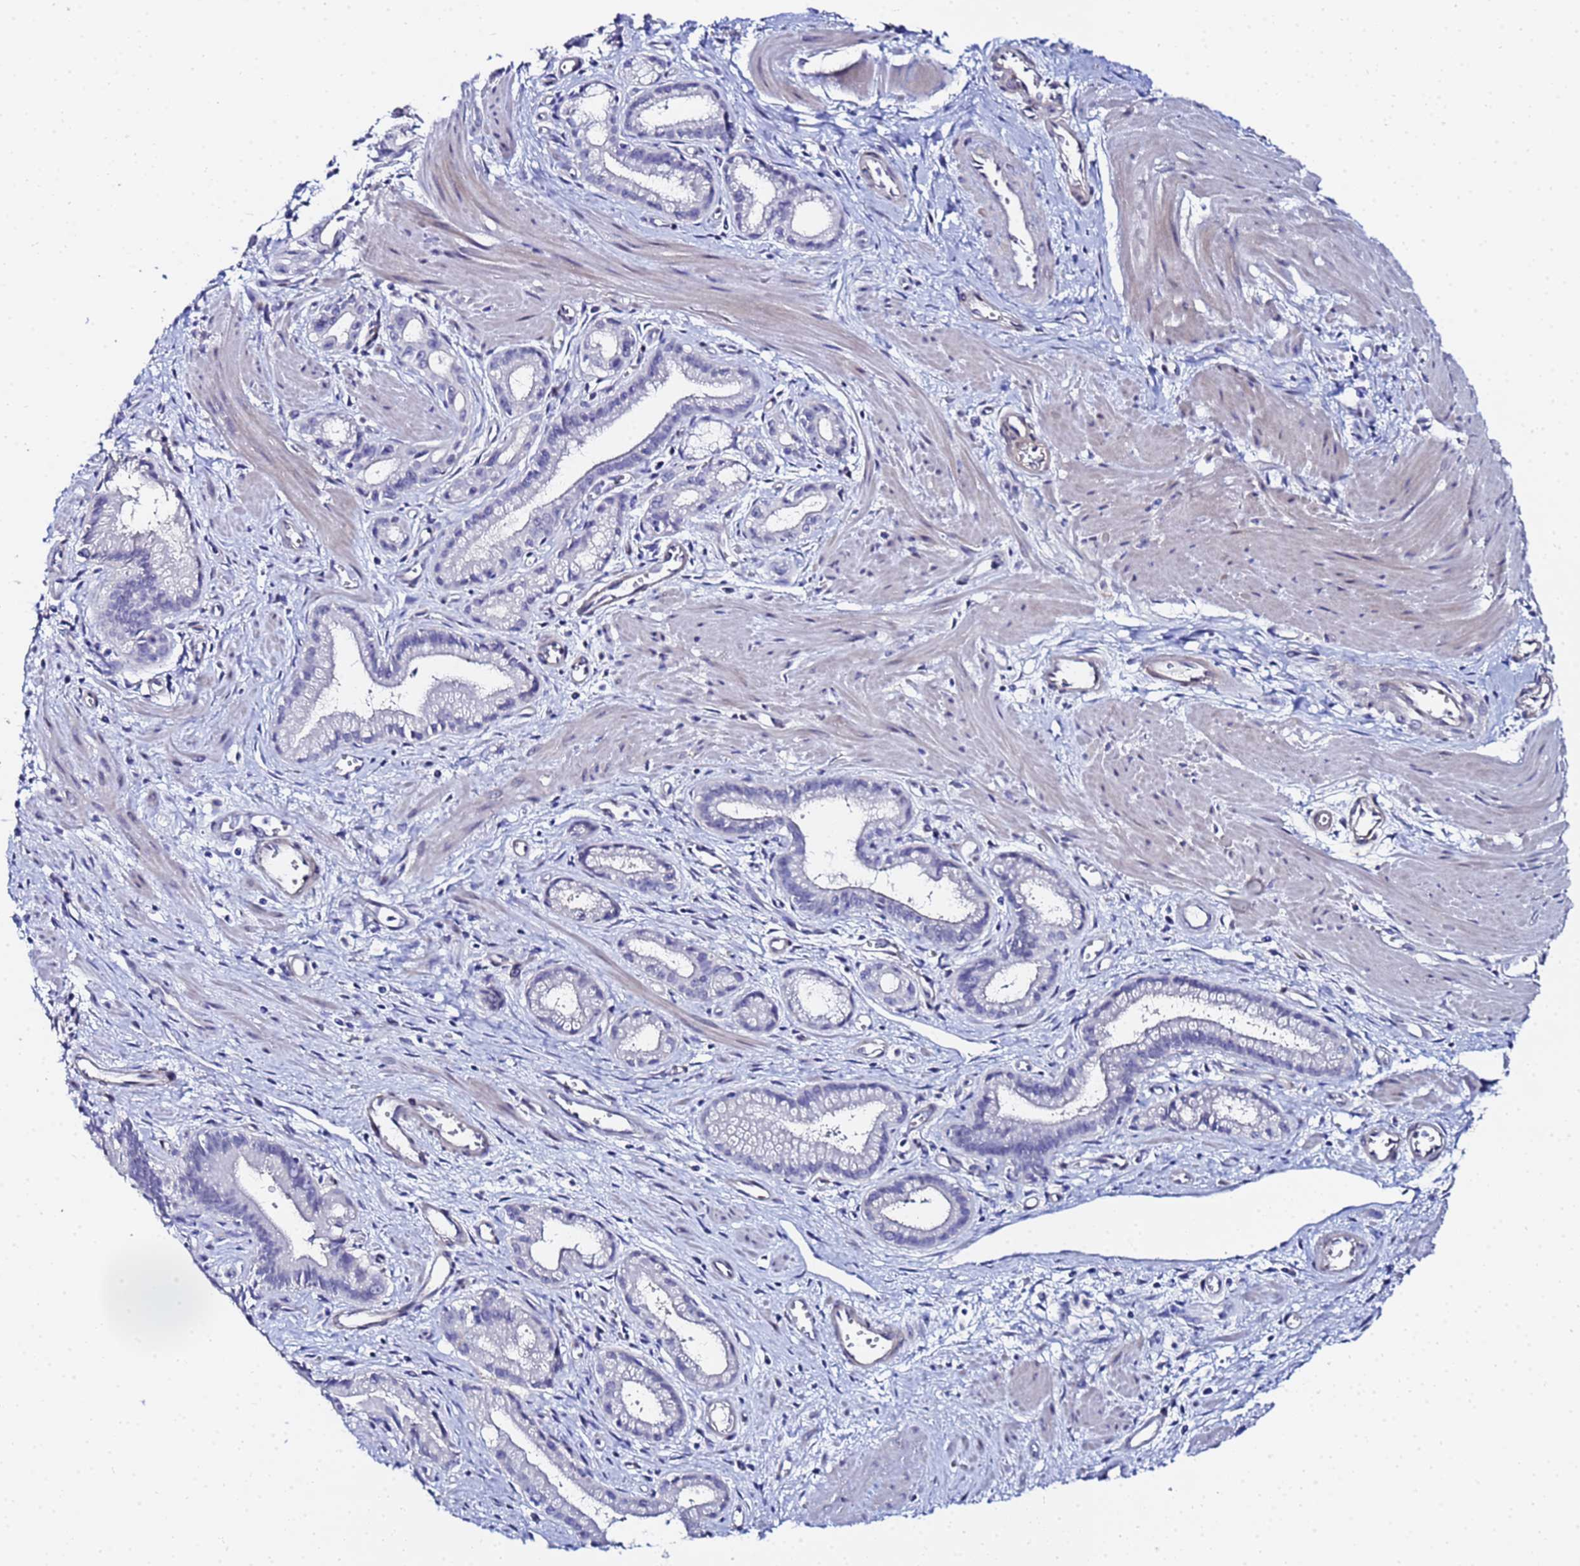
{"staining": {"intensity": "negative", "quantity": "none", "location": "none"}, "tissue": "pancreatic cancer", "cell_type": "Tumor cells", "image_type": "cancer", "snomed": [{"axis": "morphology", "description": "Adenocarcinoma, NOS"}, {"axis": "topography", "description": "Pancreas"}], "caption": "Human pancreatic cancer stained for a protein using IHC exhibits no expression in tumor cells.", "gene": "ZNF26", "patient": {"sex": "male", "age": 78}}